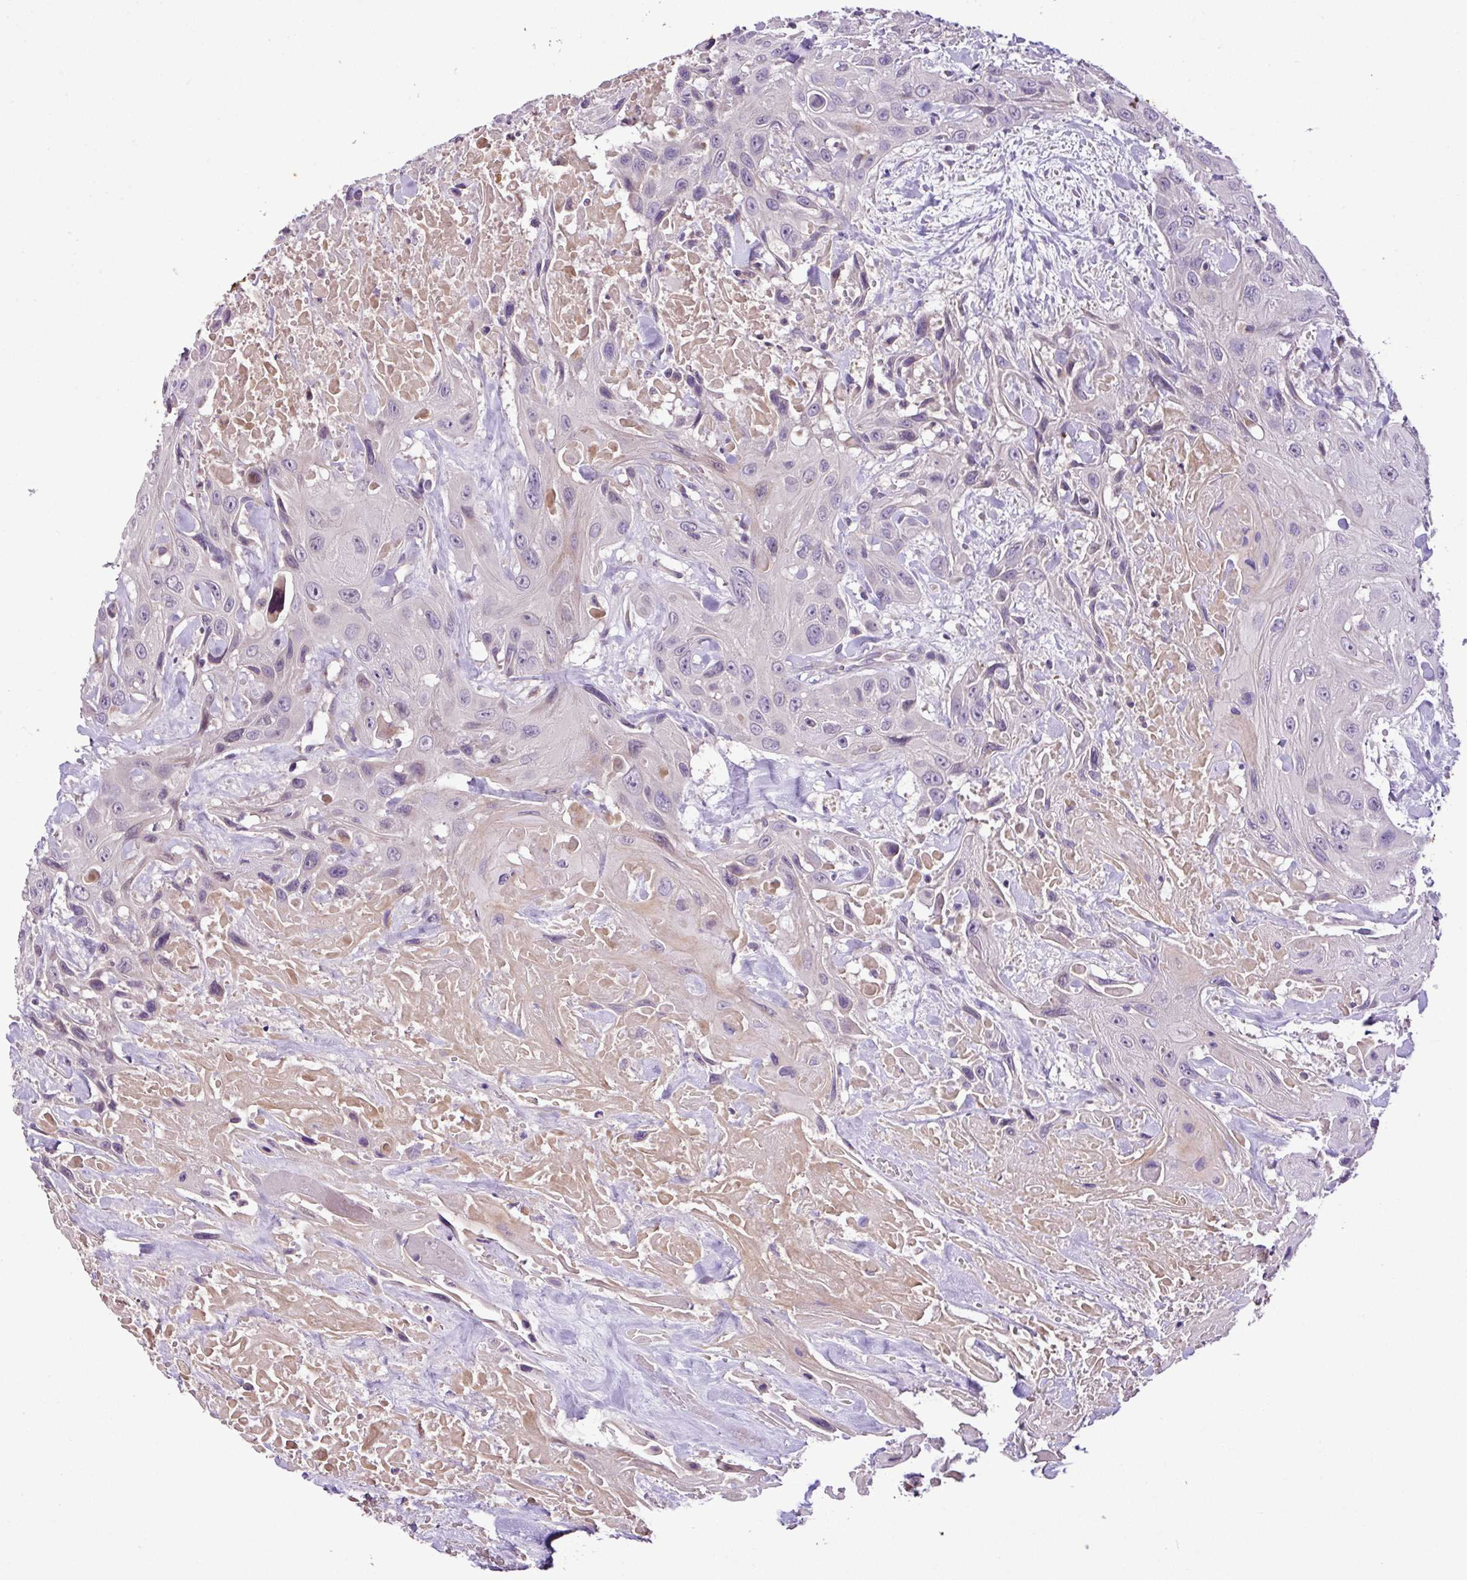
{"staining": {"intensity": "negative", "quantity": "none", "location": "none"}, "tissue": "head and neck cancer", "cell_type": "Tumor cells", "image_type": "cancer", "snomed": [{"axis": "morphology", "description": "Squamous cell carcinoma, NOS"}, {"axis": "topography", "description": "Head-Neck"}], "caption": "Head and neck cancer (squamous cell carcinoma) was stained to show a protein in brown. There is no significant staining in tumor cells.", "gene": "ZNF266", "patient": {"sex": "male", "age": 81}}